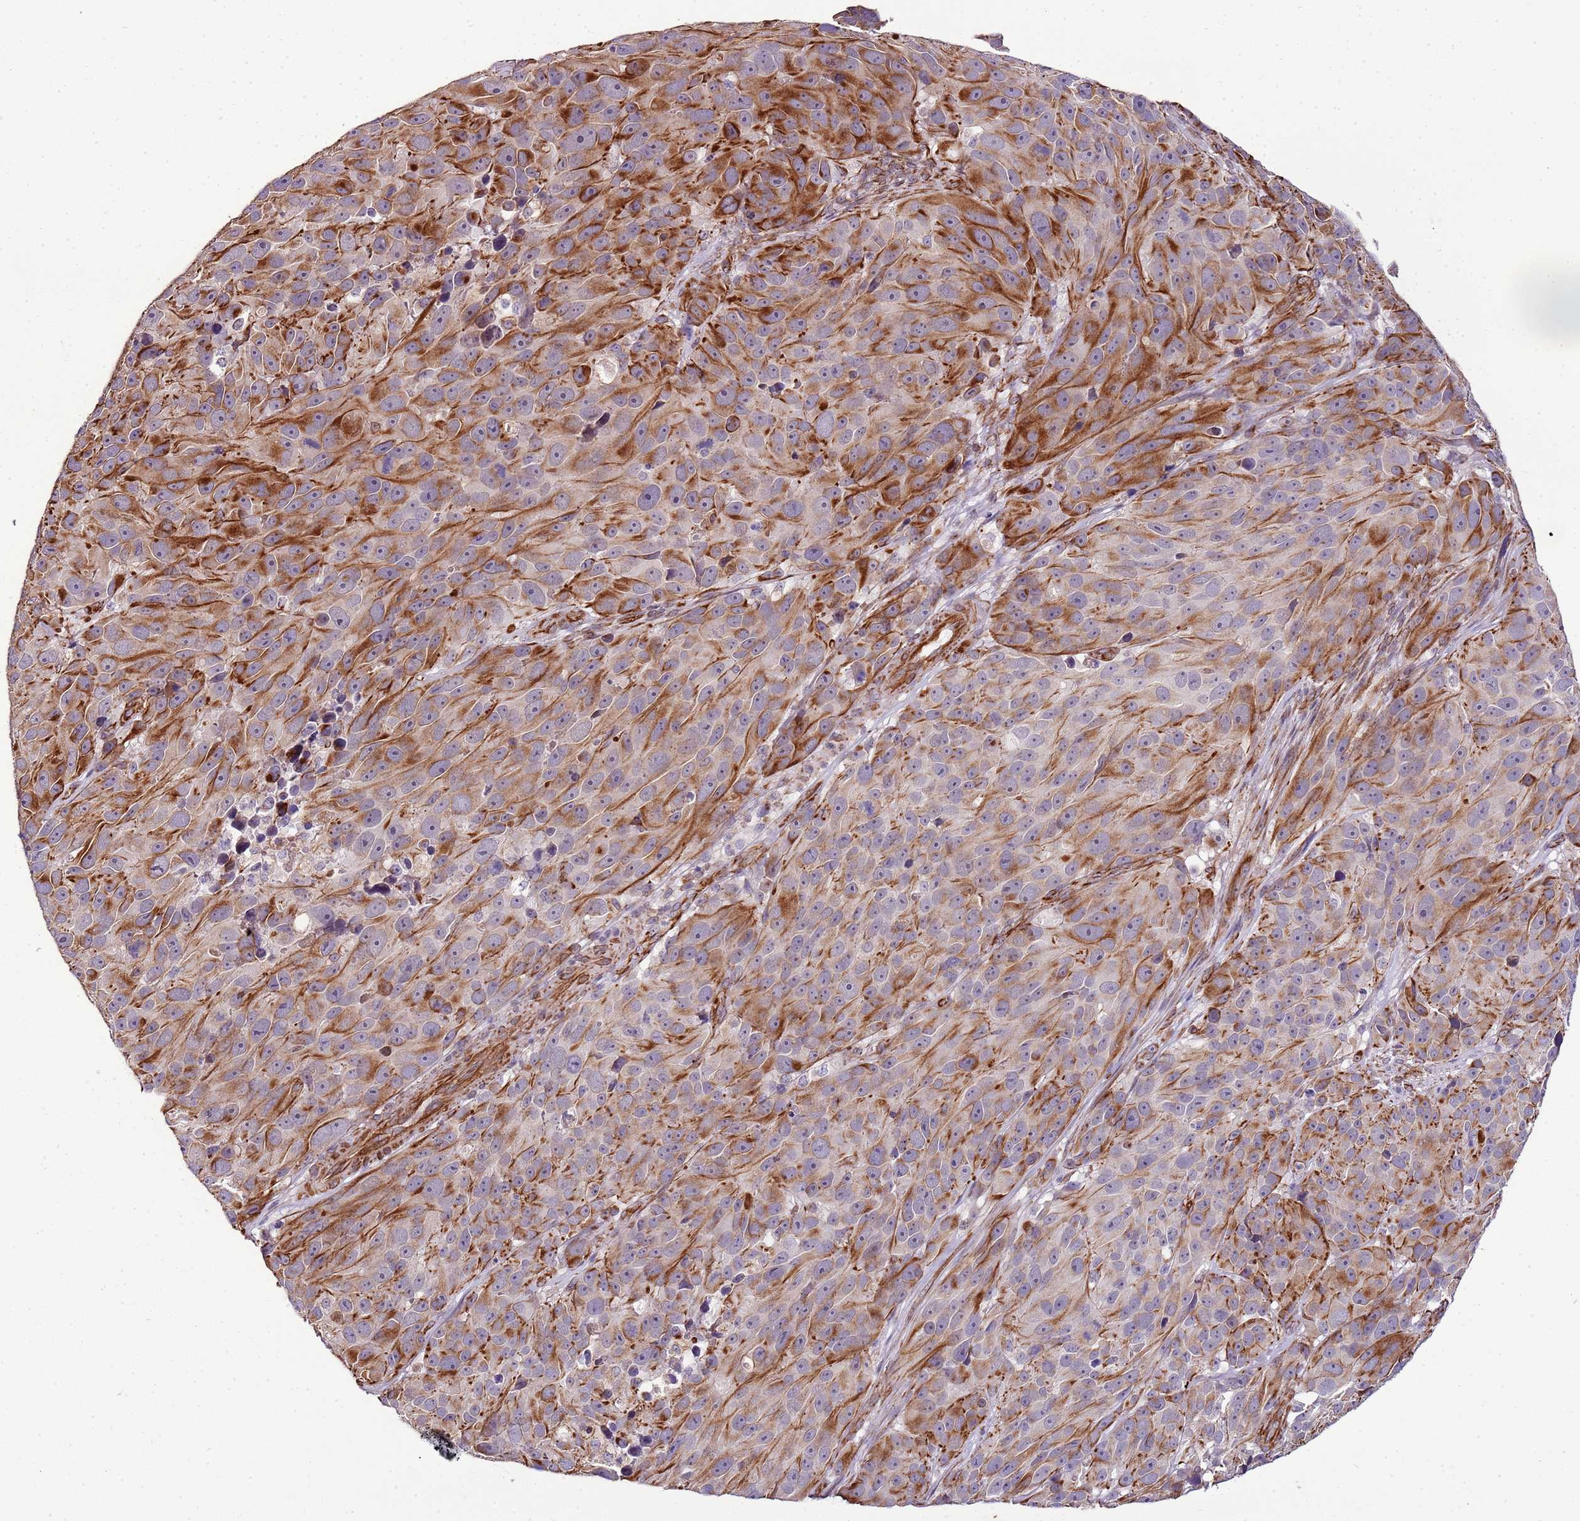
{"staining": {"intensity": "strong", "quantity": "<25%", "location": "cytoplasmic/membranous"}, "tissue": "melanoma", "cell_type": "Tumor cells", "image_type": "cancer", "snomed": [{"axis": "morphology", "description": "Malignant melanoma, NOS"}, {"axis": "topography", "description": "Skin"}], "caption": "Immunohistochemical staining of human malignant melanoma demonstrates strong cytoplasmic/membranous protein expression in about <25% of tumor cells. Ihc stains the protein of interest in brown and the nuclei are stained blue.", "gene": "ZNF786", "patient": {"sex": "male", "age": 84}}